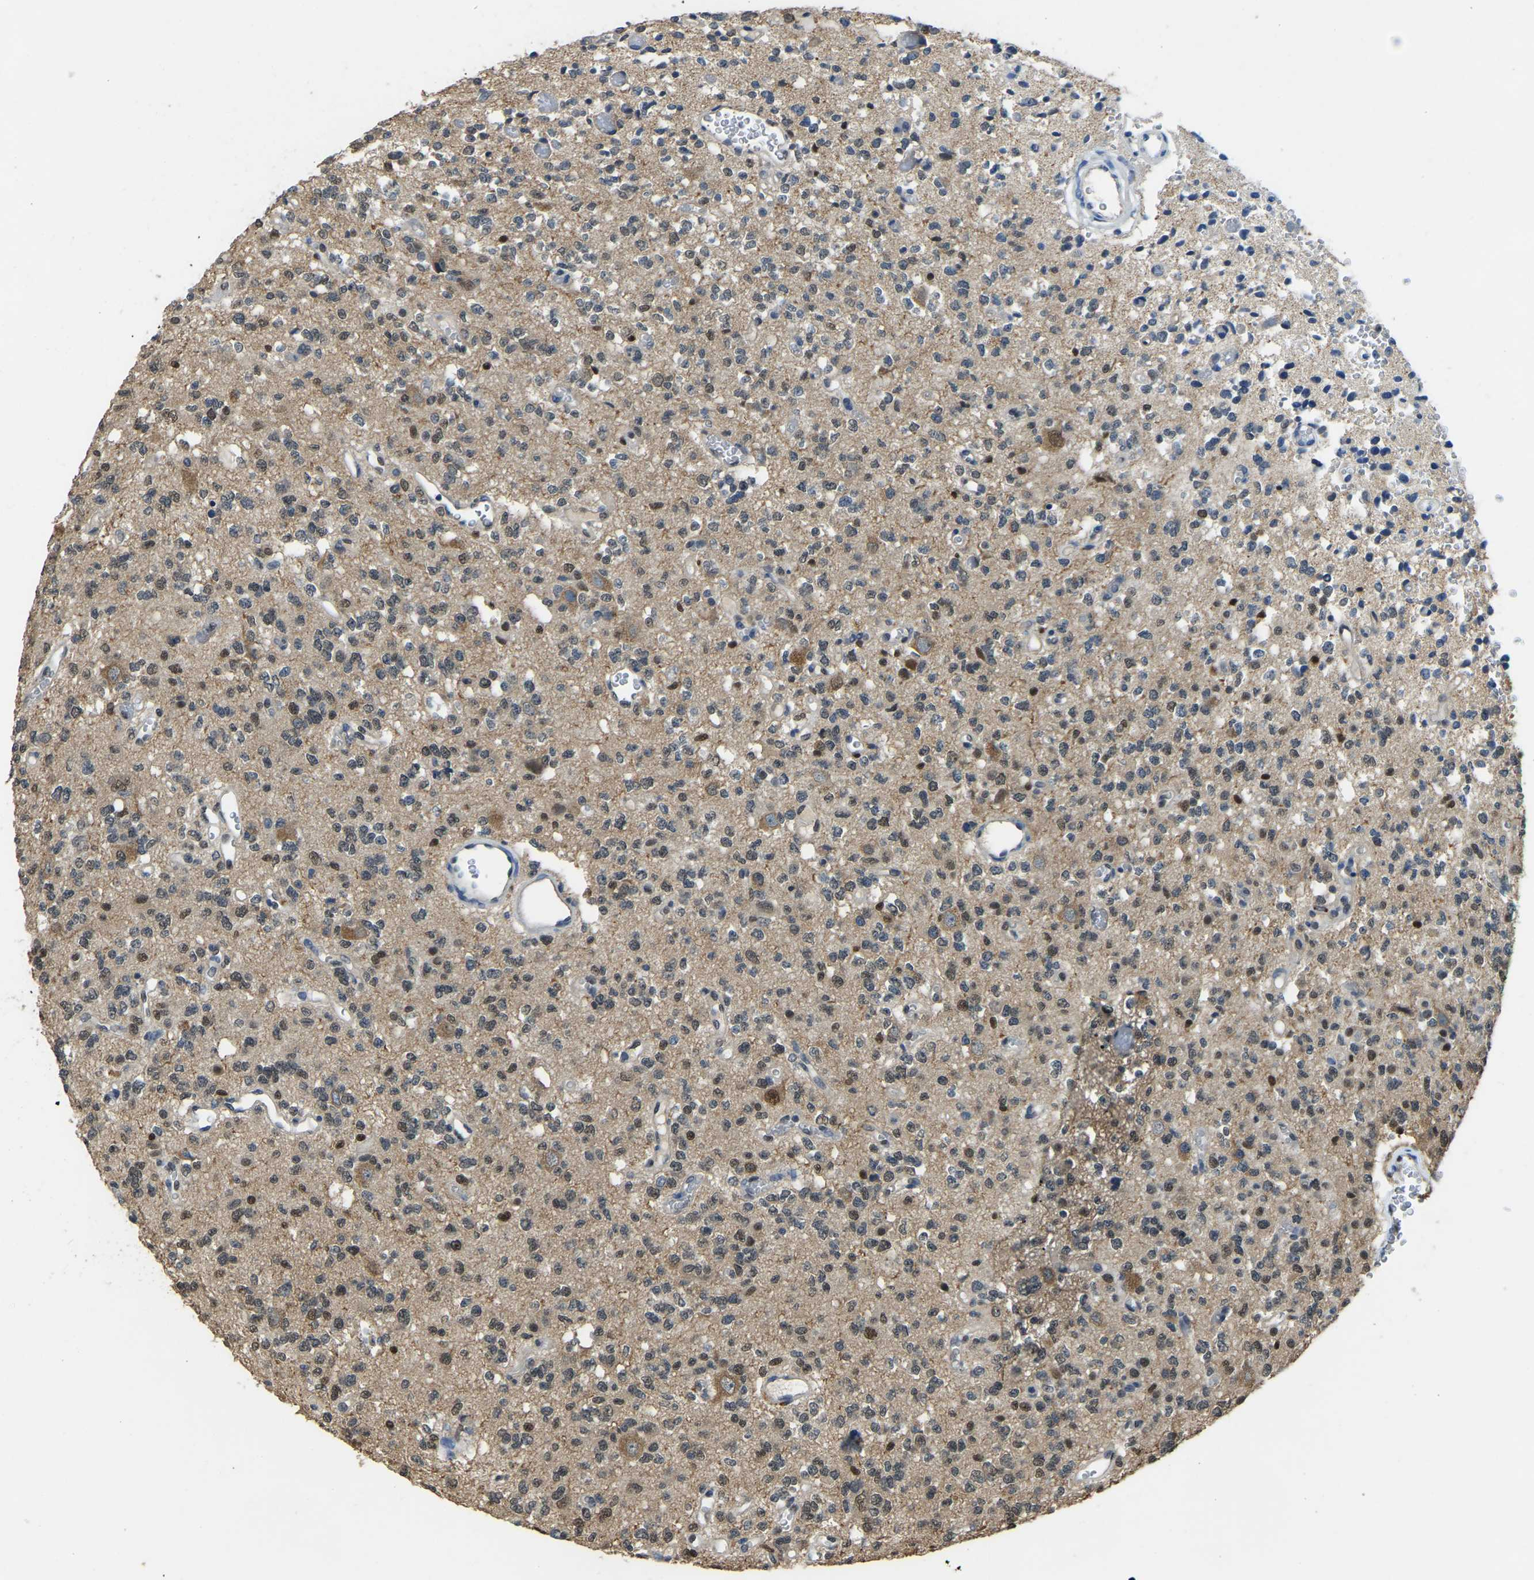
{"staining": {"intensity": "weak", "quantity": ">75%", "location": "cytoplasmic/membranous,nuclear"}, "tissue": "glioma", "cell_type": "Tumor cells", "image_type": "cancer", "snomed": [{"axis": "morphology", "description": "Glioma, malignant, Low grade"}, {"axis": "topography", "description": "Brain"}], "caption": "A high-resolution image shows IHC staining of glioma, which demonstrates weak cytoplasmic/membranous and nuclear expression in about >75% of tumor cells.", "gene": "NANS", "patient": {"sex": "male", "age": 38}}